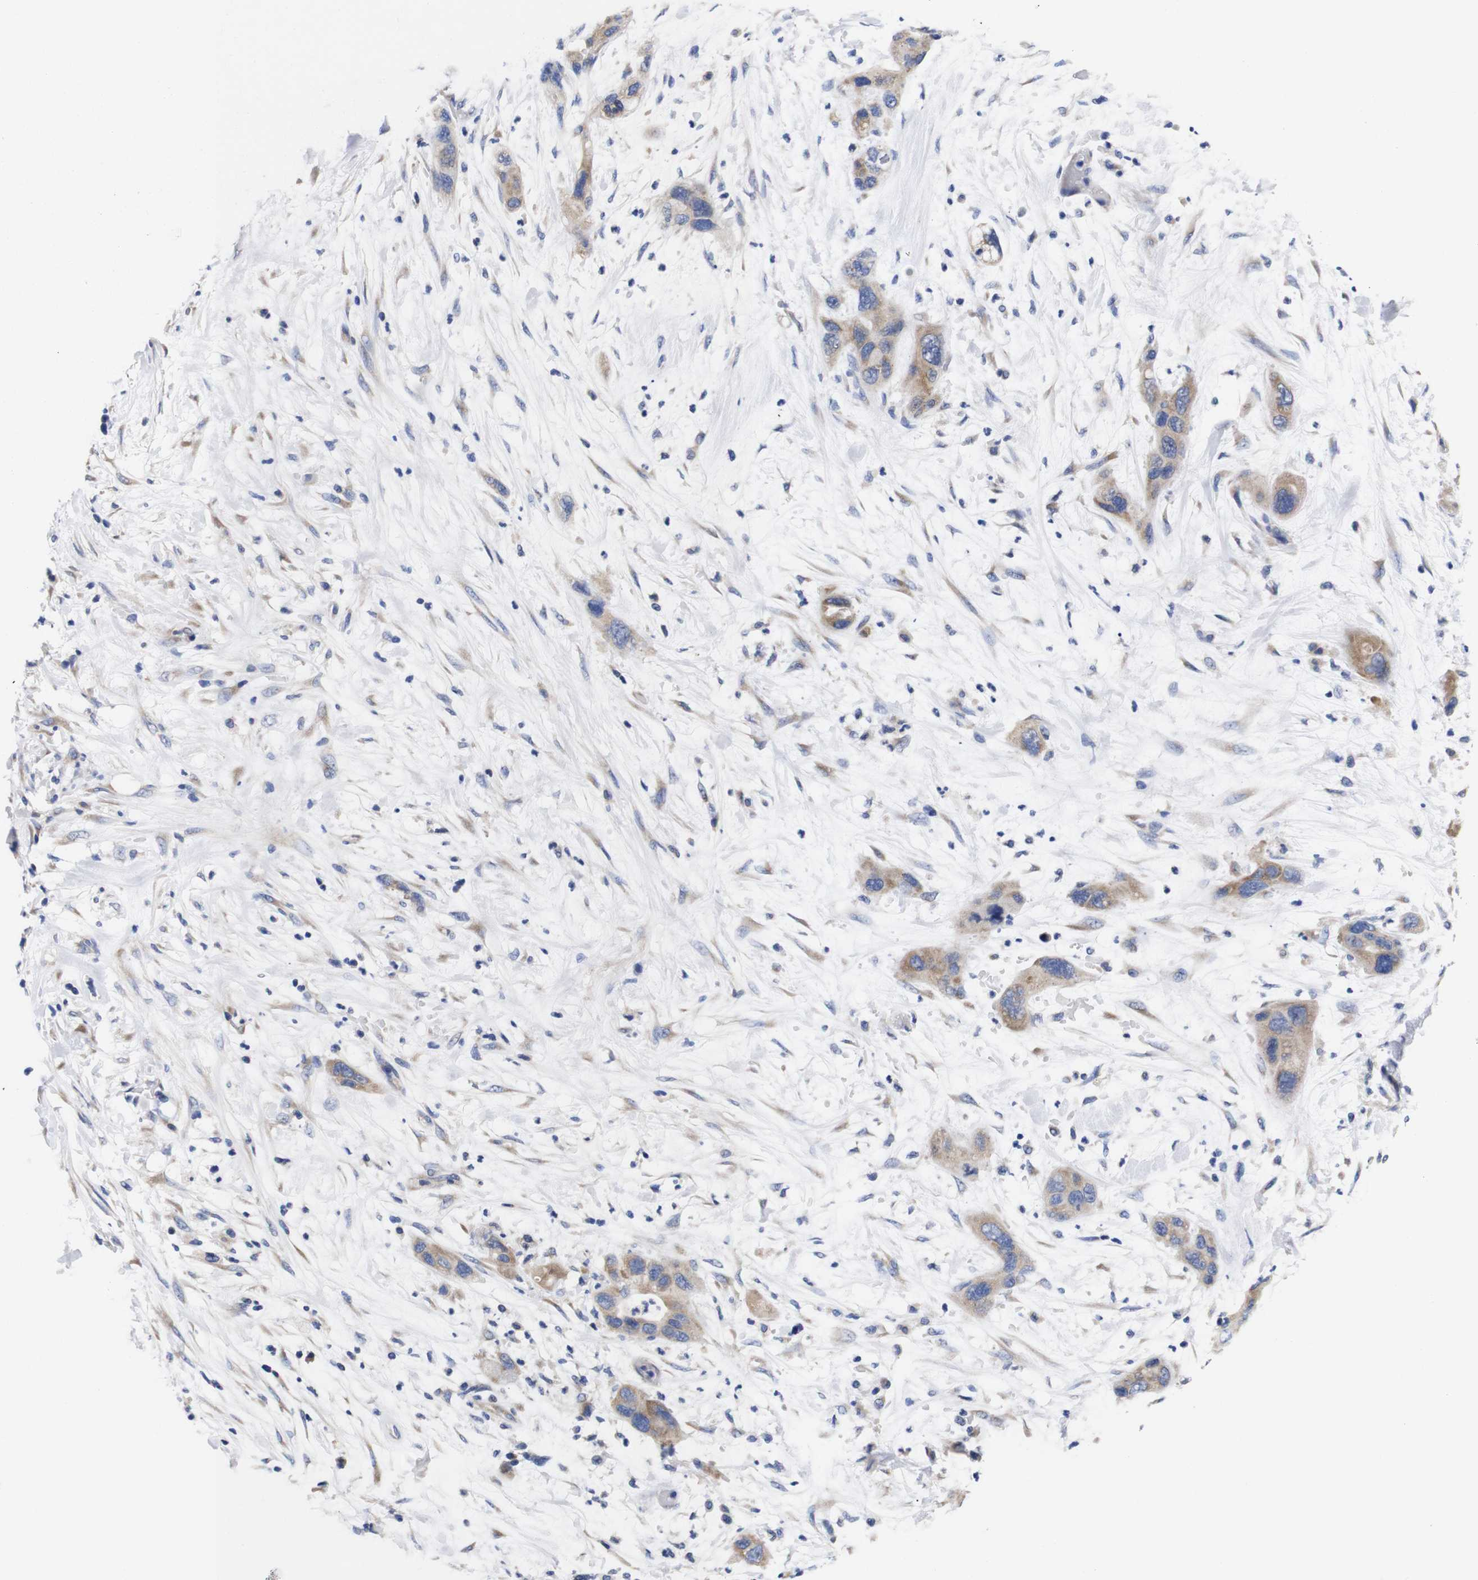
{"staining": {"intensity": "moderate", "quantity": ">75%", "location": "cytoplasmic/membranous"}, "tissue": "pancreatic cancer", "cell_type": "Tumor cells", "image_type": "cancer", "snomed": [{"axis": "morphology", "description": "Adenocarcinoma, NOS"}, {"axis": "topography", "description": "Pancreas"}], "caption": "Approximately >75% of tumor cells in human adenocarcinoma (pancreatic) exhibit moderate cytoplasmic/membranous protein staining as visualized by brown immunohistochemical staining.", "gene": "OPN3", "patient": {"sex": "female", "age": 71}}